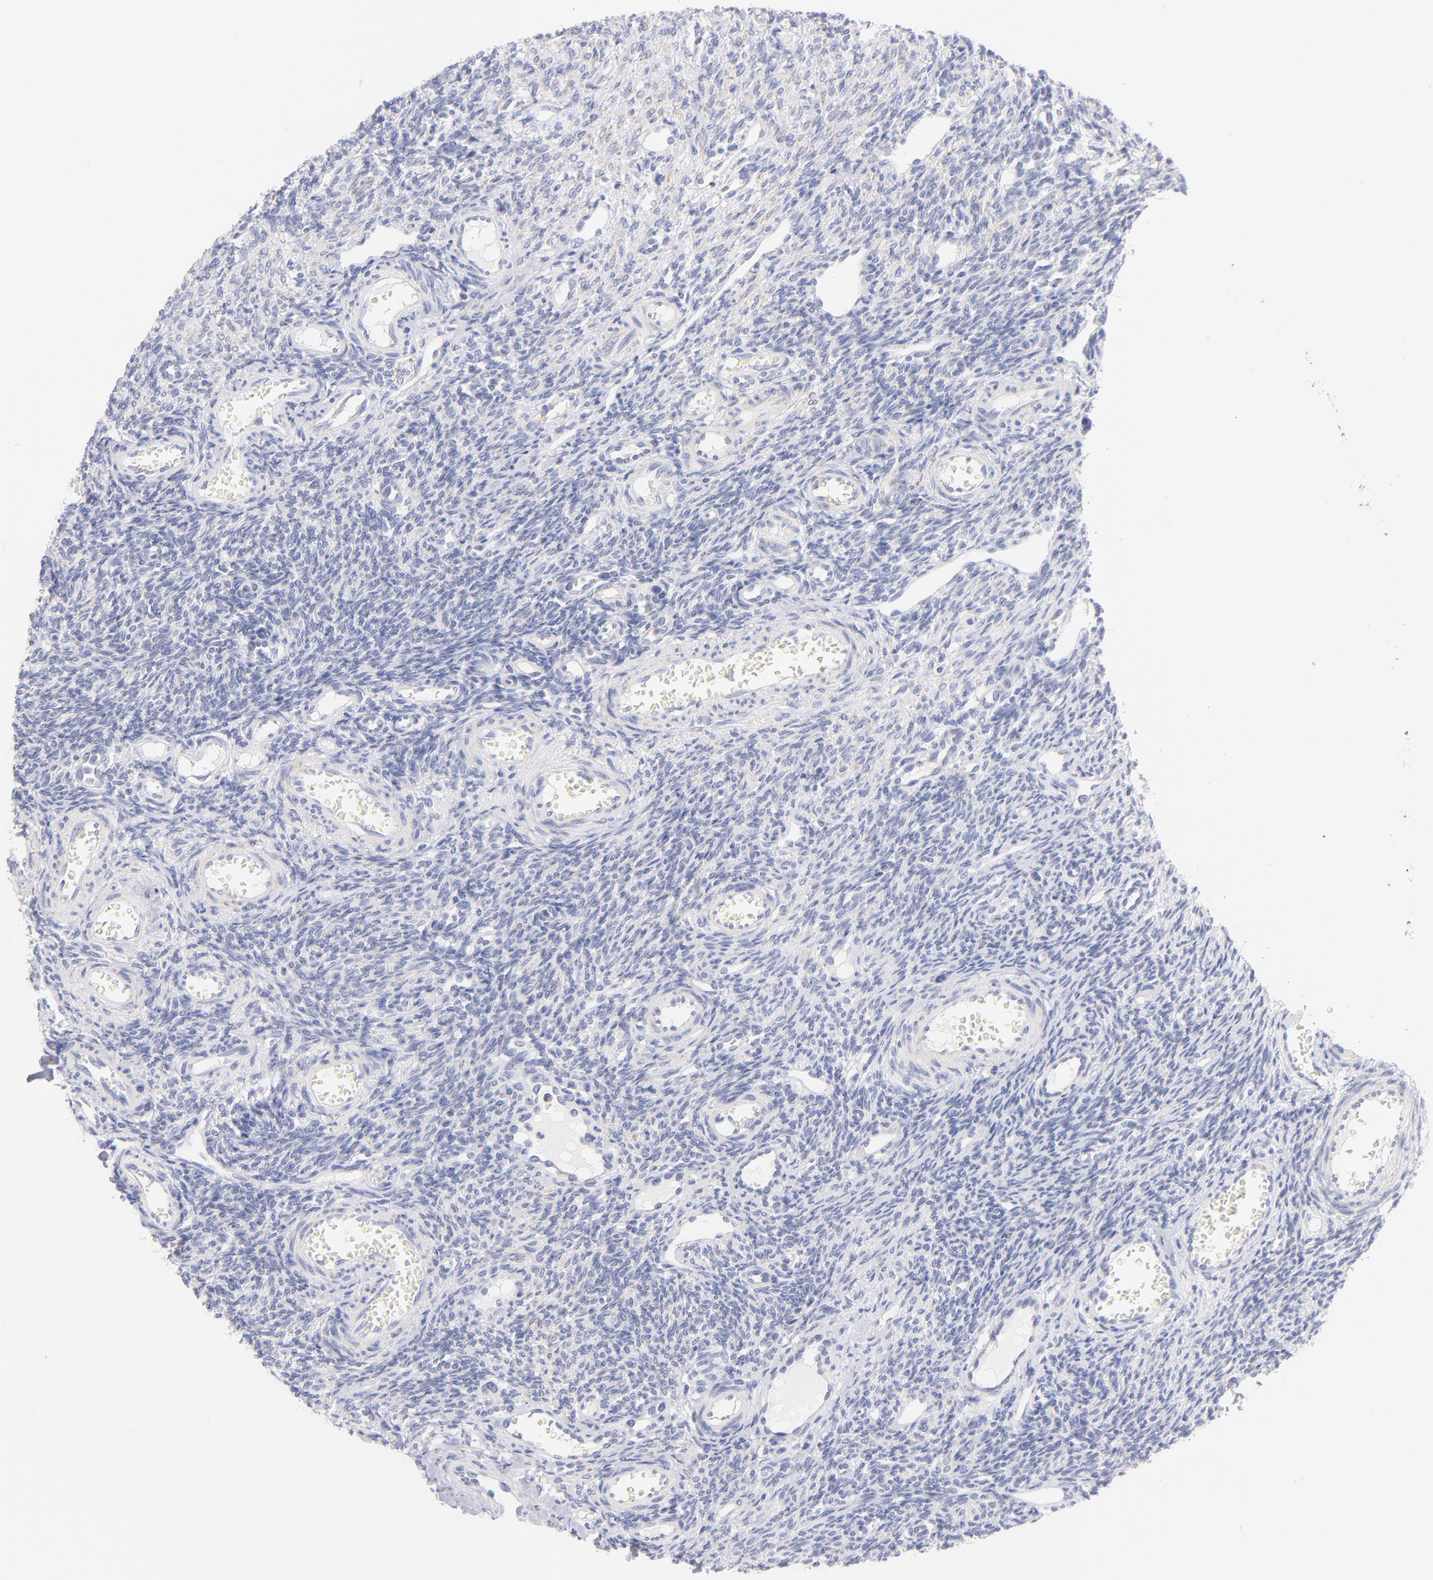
{"staining": {"intensity": "negative", "quantity": "none", "location": "none"}, "tissue": "ovary", "cell_type": "Ovarian stroma cells", "image_type": "normal", "snomed": [{"axis": "morphology", "description": "Normal tissue, NOS"}, {"axis": "topography", "description": "Ovary"}], "caption": "The micrograph displays no staining of ovarian stroma cells in unremarkable ovary.", "gene": "AIFM1", "patient": {"sex": "female", "age": 33}}